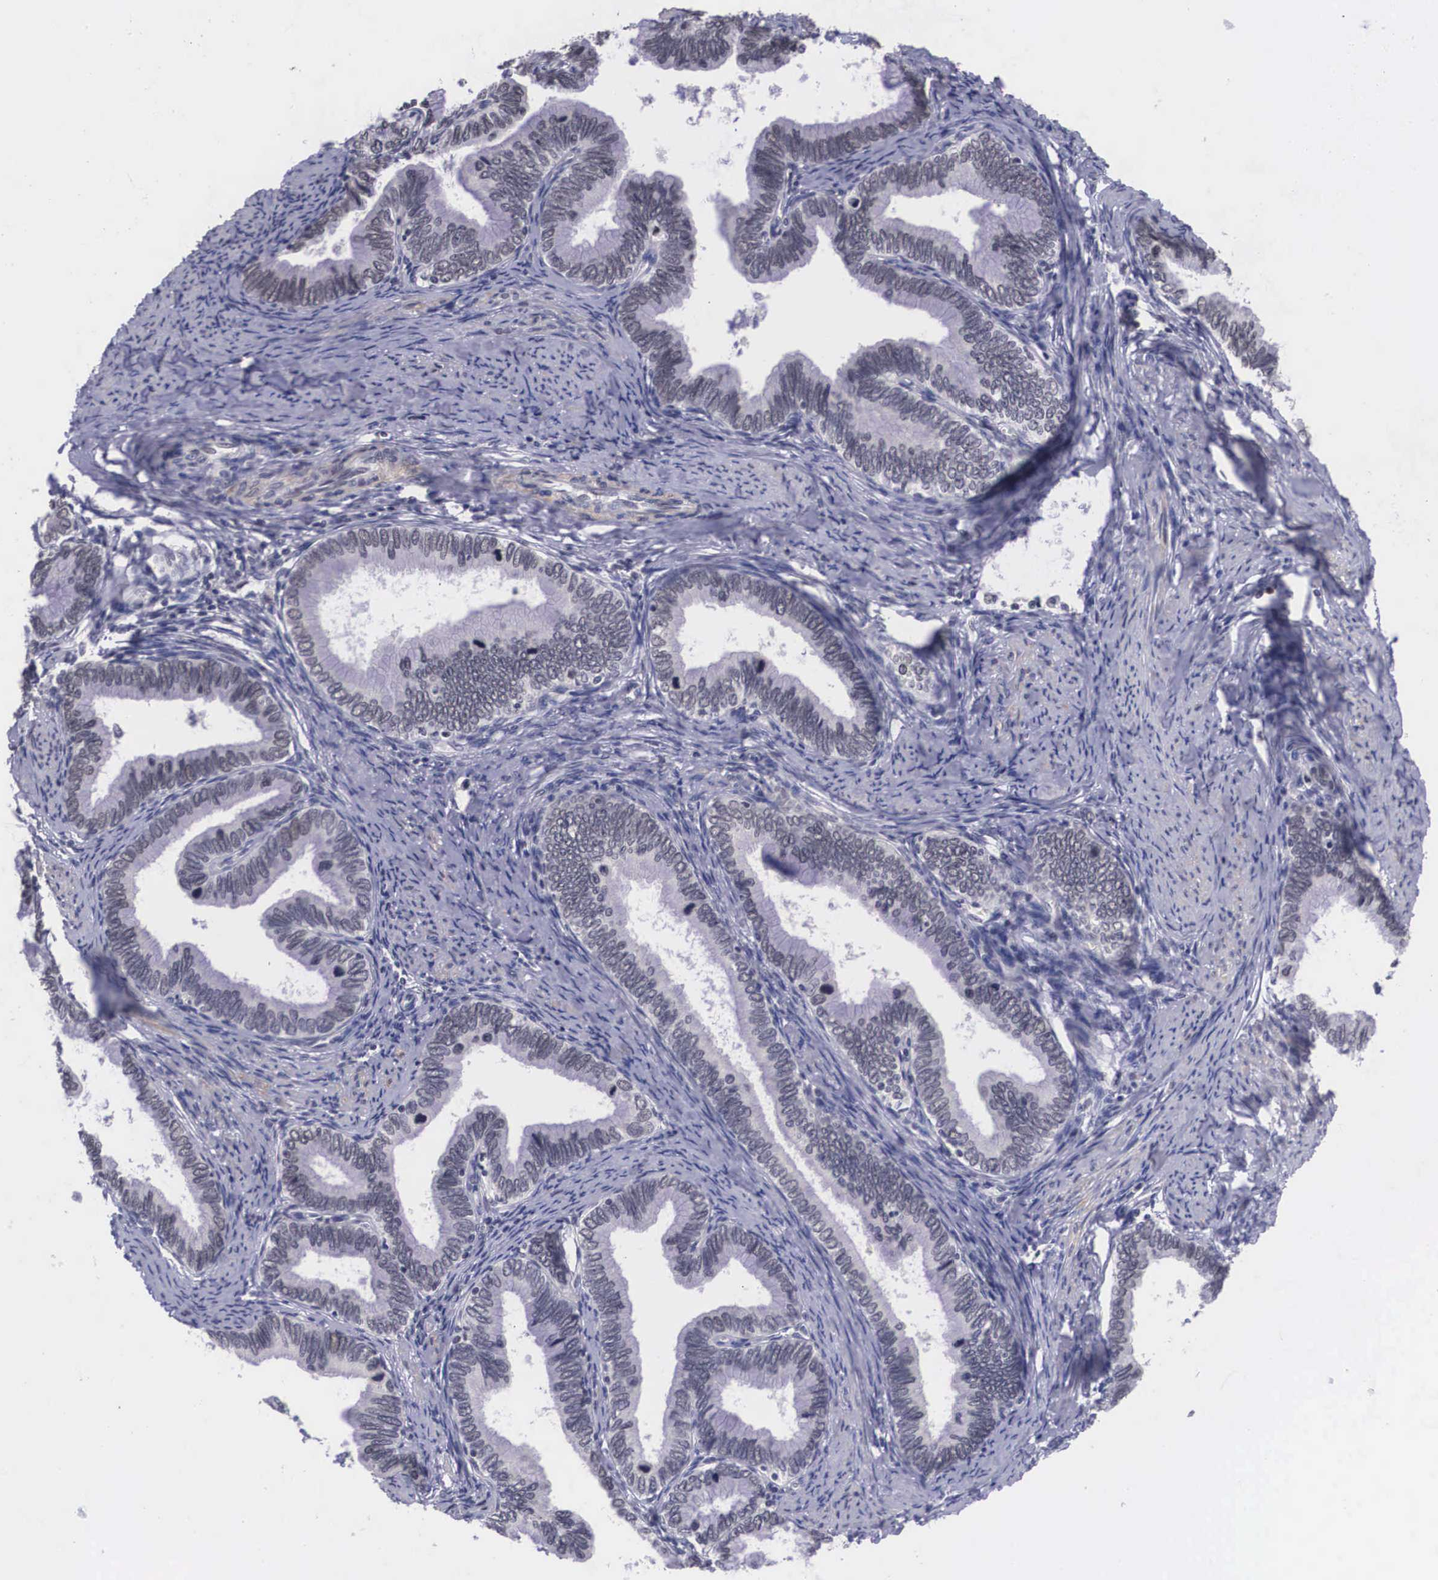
{"staining": {"intensity": "negative", "quantity": "none", "location": "none"}, "tissue": "cervical cancer", "cell_type": "Tumor cells", "image_type": "cancer", "snomed": [{"axis": "morphology", "description": "Adenocarcinoma, NOS"}, {"axis": "topography", "description": "Cervix"}], "caption": "Cervical cancer was stained to show a protein in brown. There is no significant staining in tumor cells.", "gene": "ZNF275", "patient": {"sex": "female", "age": 49}}